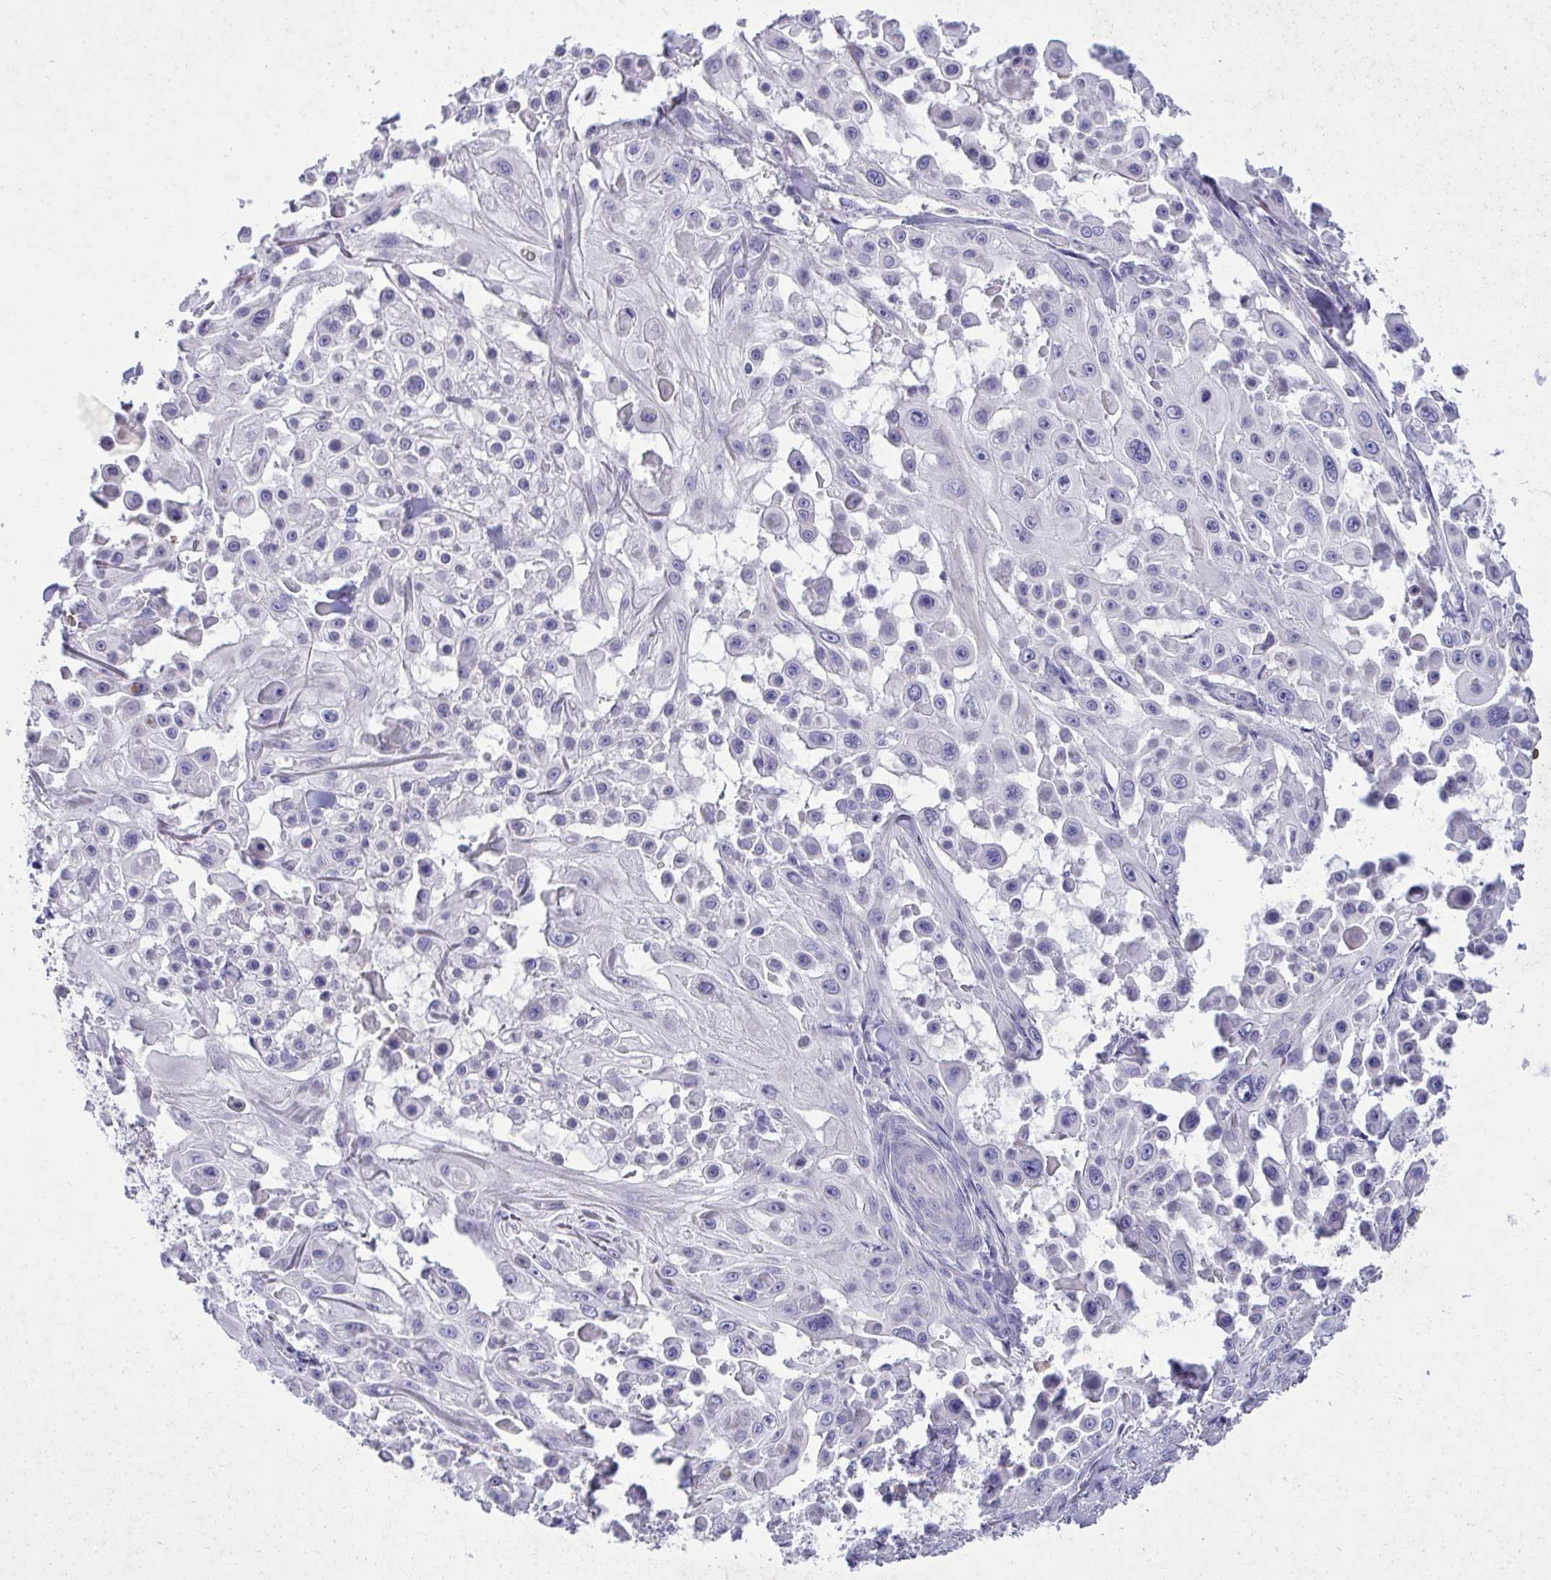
{"staining": {"intensity": "negative", "quantity": "none", "location": "none"}, "tissue": "skin cancer", "cell_type": "Tumor cells", "image_type": "cancer", "snomed": [{"axis": "morphology", "description": "Squamous cell carcinoma, NOS"}, {"axis": "topography", "description": "Skin"}], "caption": "Tumor cells are negative for brown protein staining in skin cancer (squamous cell carcinoma).", "gene": "SPTB", "patient": {"sex": "male", "age": 91}}